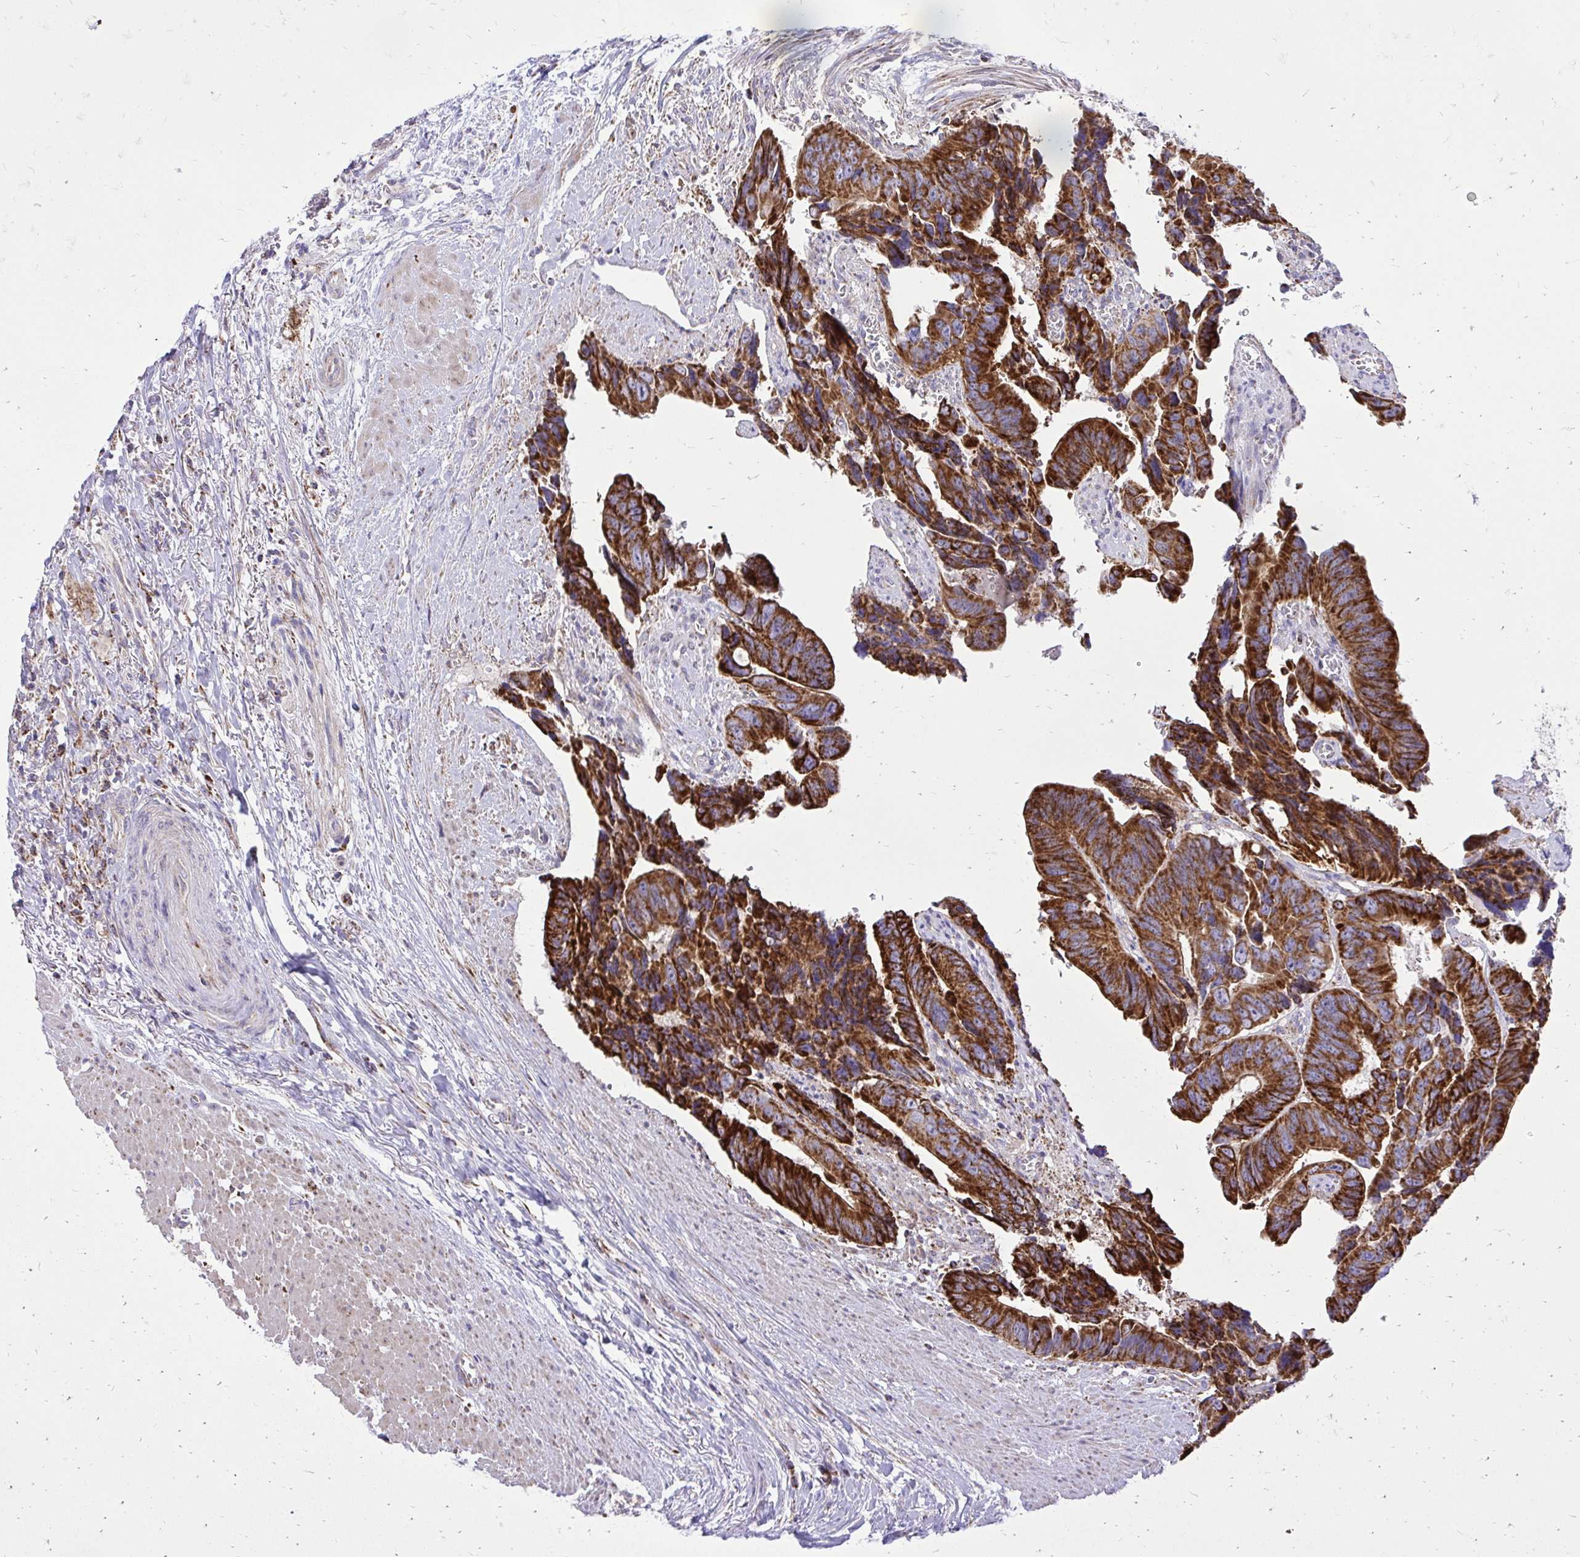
{"staining": {"intensity": "strong", "quantity": ">75%", "location": "cytoplasmic/membranous"}, "tissue": "colorectal cancer", "cell_type": "Tumor cells", "image_type": "cancer", "snomed": [{"axis": "morphology", "description": "Adenocarcinoma, NOS"}, {"axis": "topography", "description": "Rectum"}], "caption": "A brown stain shows strong cytoplasmic/membranous positivity of a protein in human colorectal cancer tumor cells.", "gene": "SPTBN2", "patient": {"sex": "male", "age": 76}}